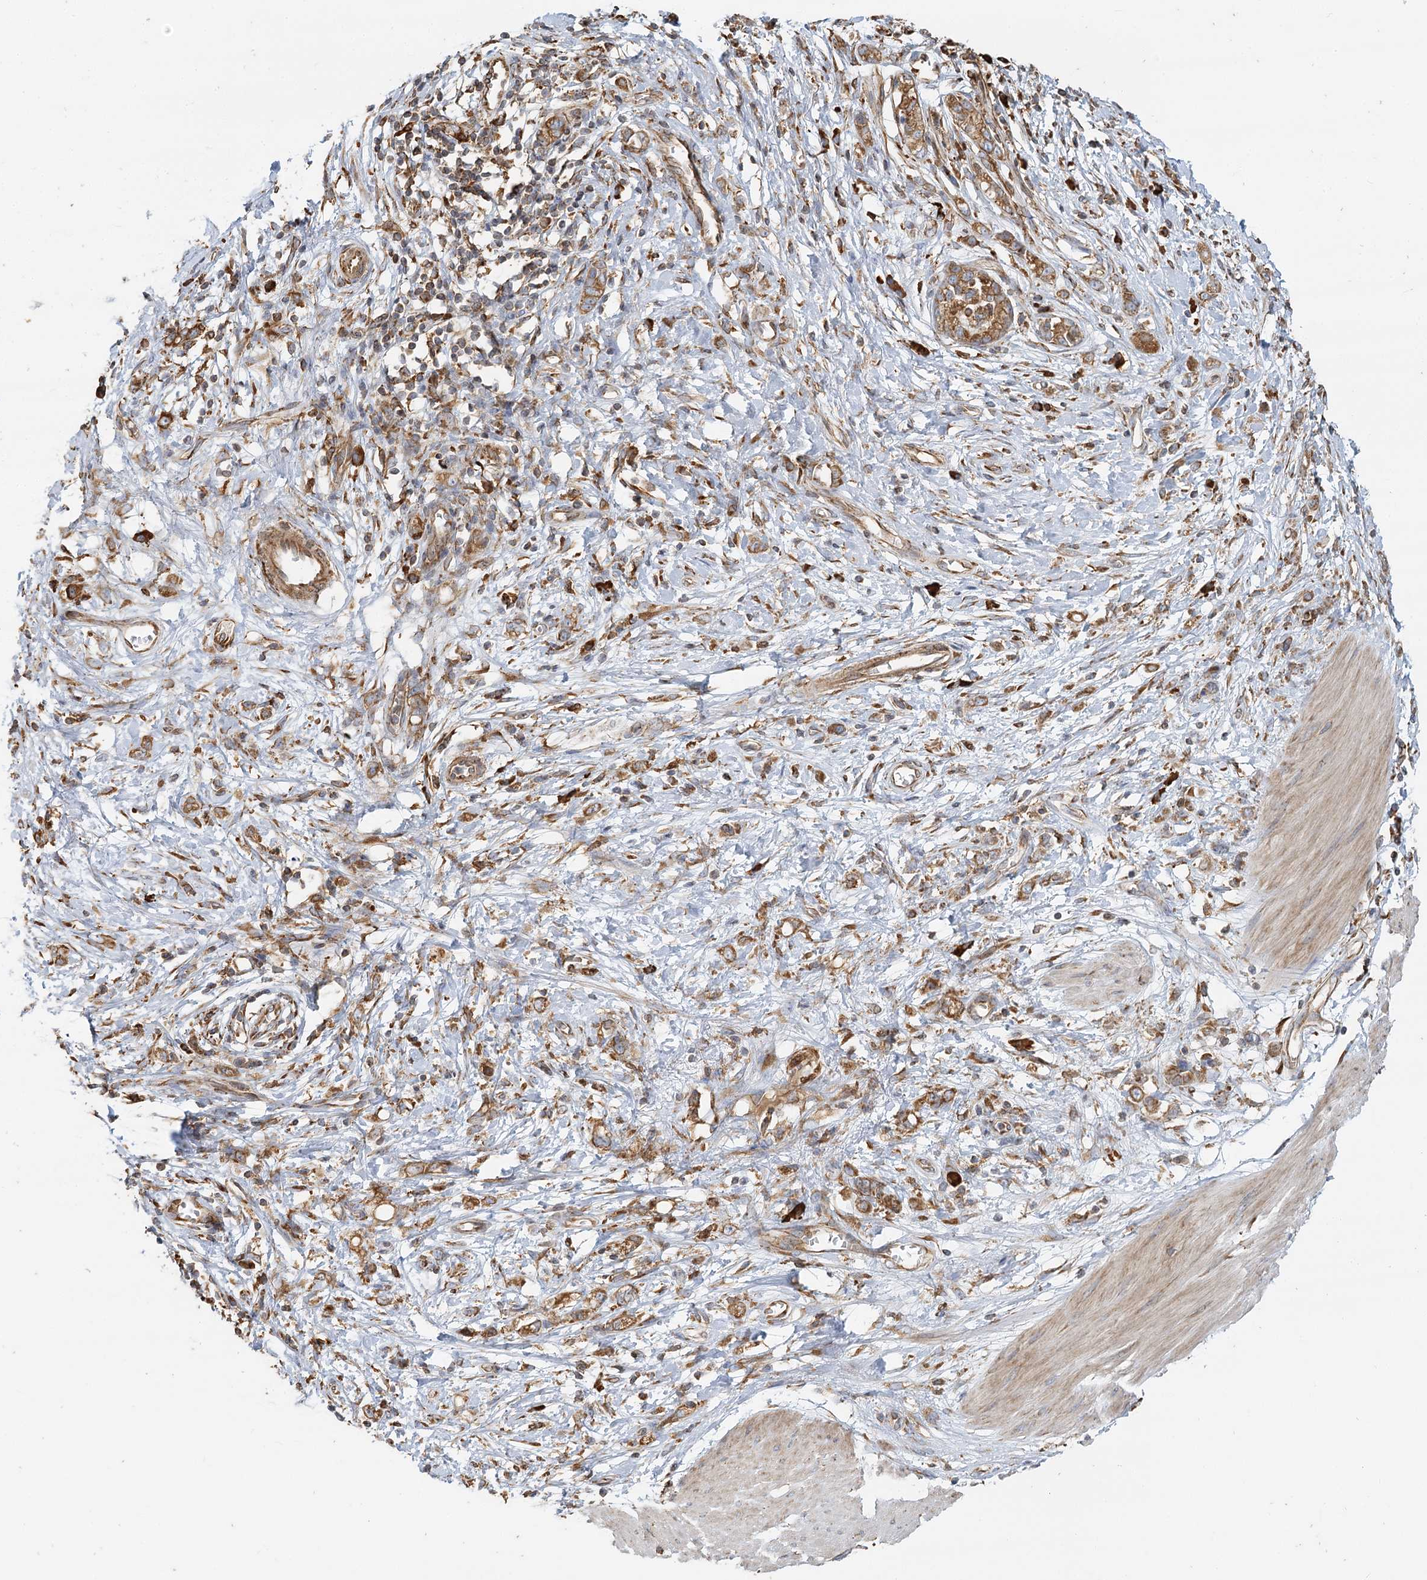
{"staining": {"intensity": "moderate", "quantity": ">75%", "location": "cytoplasmic/membranous"}, "tissue": "stomach cancer", "cell_type": "Tumor cells", "image_type": "cancer", "snomed": [{"axis": "morphology", "description": "Adenocarcinoma, NOS"}, {"axis": "topography", "description": "Stomach"}], "caption": "Tumor cells show moderate cytoplasmic/membranous positivity in about >75% of cells in stomach cancer.", "gene": "TAS1R1", "patient": {"sex": "female", "age": 76}}